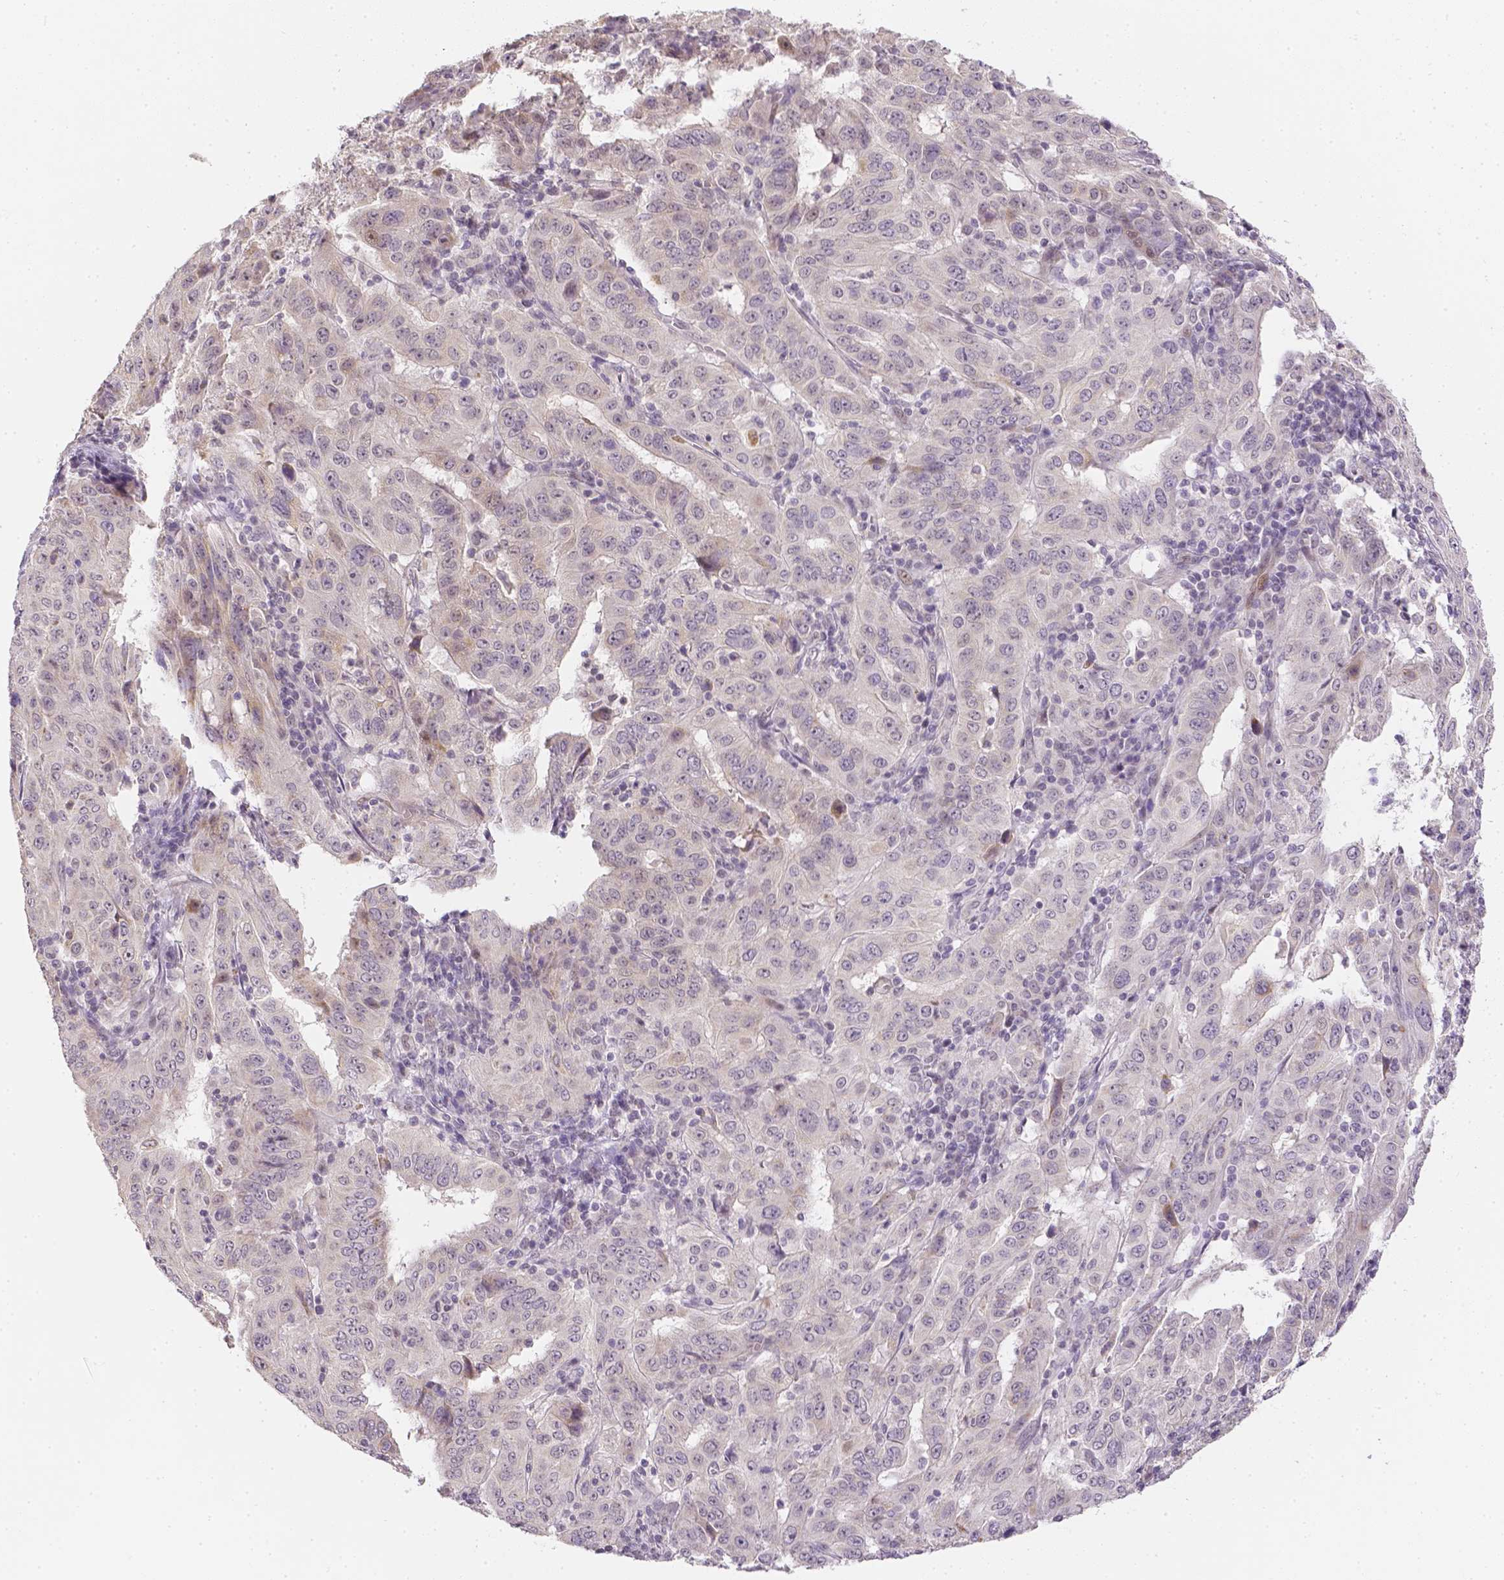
{"staining": {"intensity": "negative", "quantity": "none", "location": "none"}, "tissue": "pancreatic cancer", "cell_type": "Tumor cells", "image_type": "cancer", "snomed": [{"axis": "morphology", "description": "Adenocarcinoma, NOS"}, {"axis": "topography", "description": "Pancreas"}], "caption": "Immunohistochemical staining of pancreatic cancer (adenocarcinoma) shows no significant expression in tumor cells.", "gene": "ZNF280B", "patient": {"sex": "male", "age": 63}}